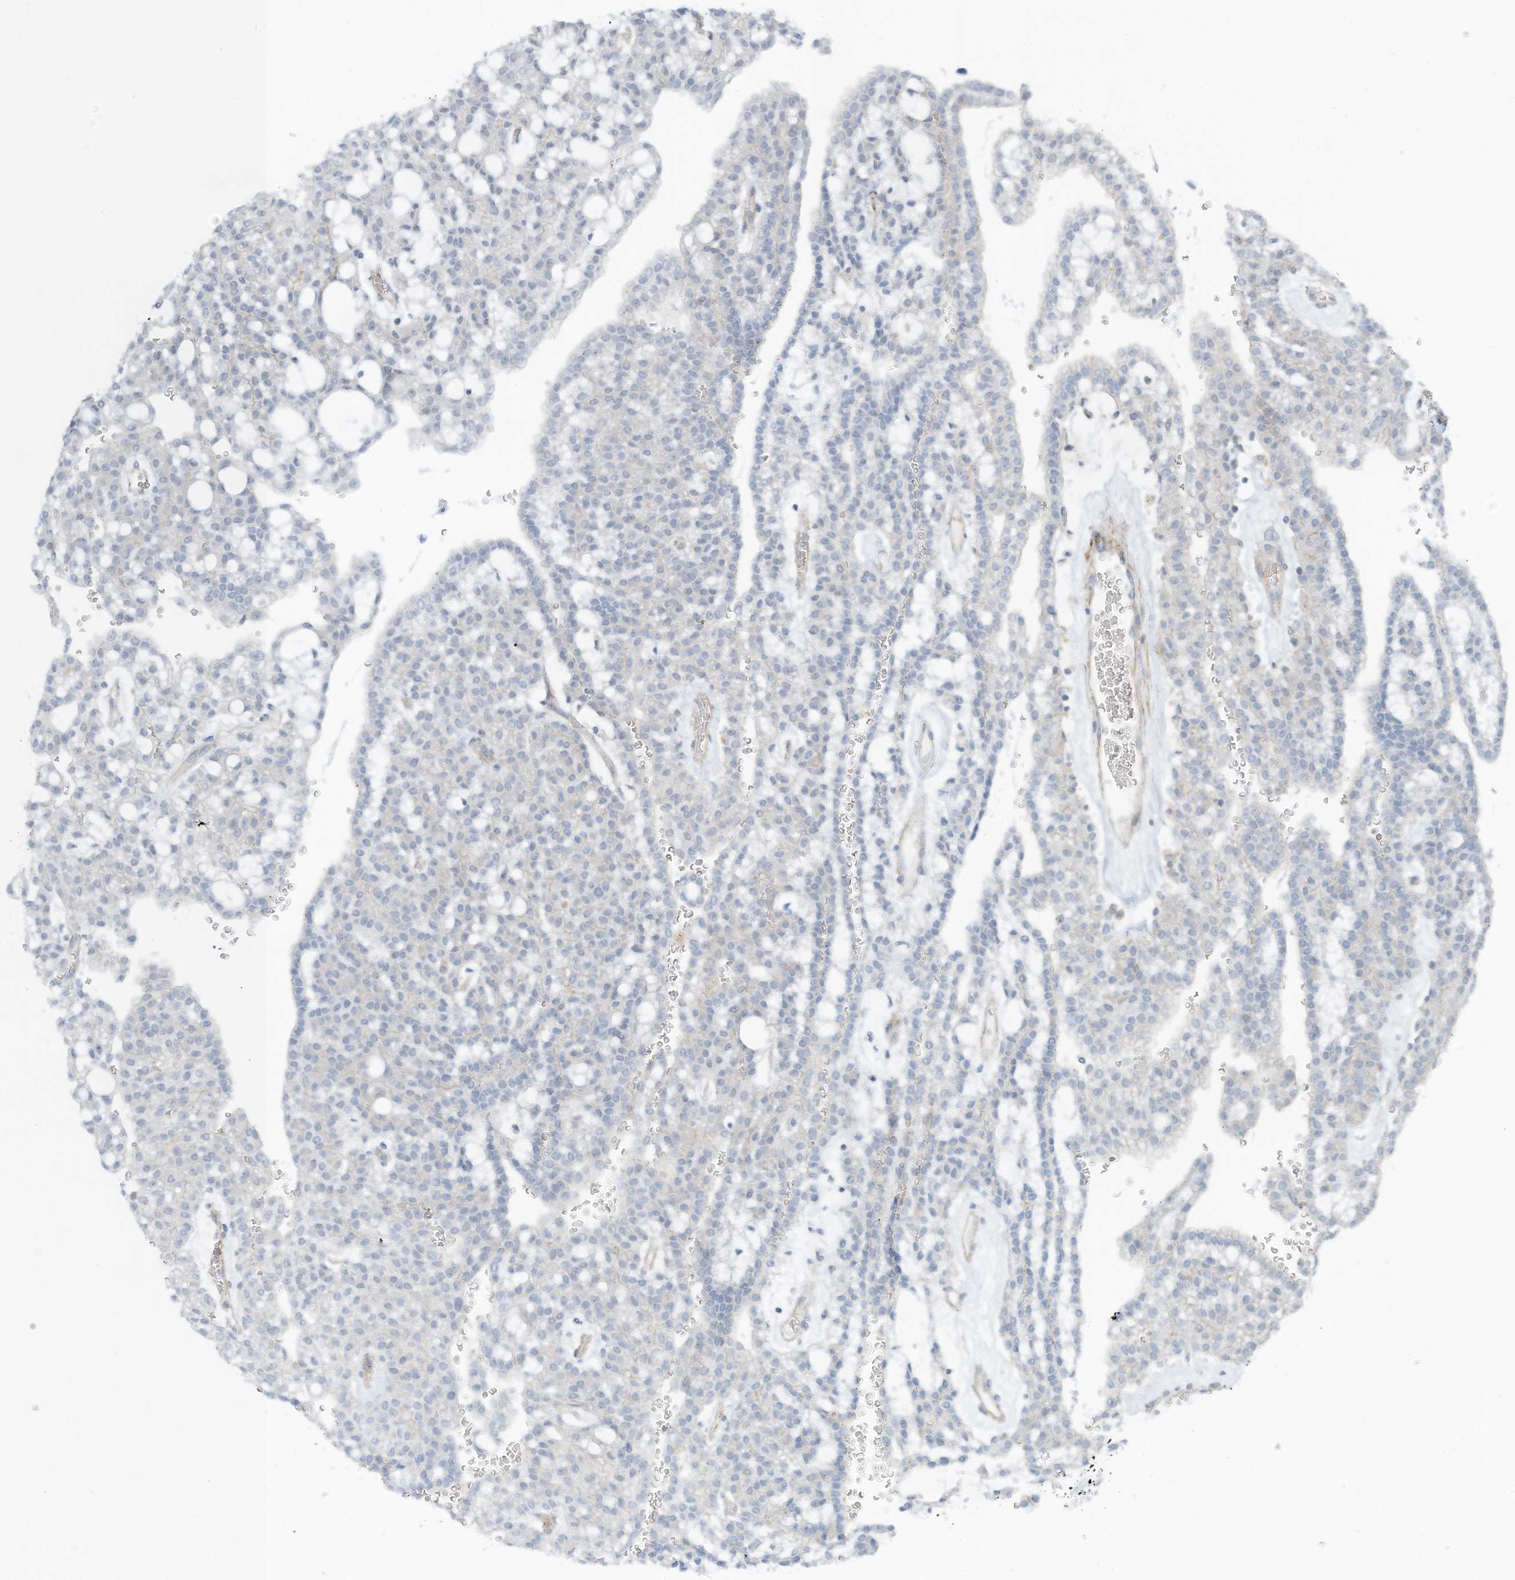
{"staining": {"intensity": "negative", "quantity": "none", "location": "none"}, "tissue": "renal cancer", "cell_type": "Tumor cells", "image_type": "cancer", "snomed": [{"axis": "morphology", "description": "Adenocarcinoma, NOS"}, {"axis": "topography", "description": "Kidney"}], "caption": "Immunohistochemistry micrograph of neoplastic tissue: renal adenocarcinoma stained with DAB (3,3'-diaminobenzidine) shows no significant protein staining in tumor cells.", "gene": "ZNF846", "patient": {"sex": "male", "age": 63}}